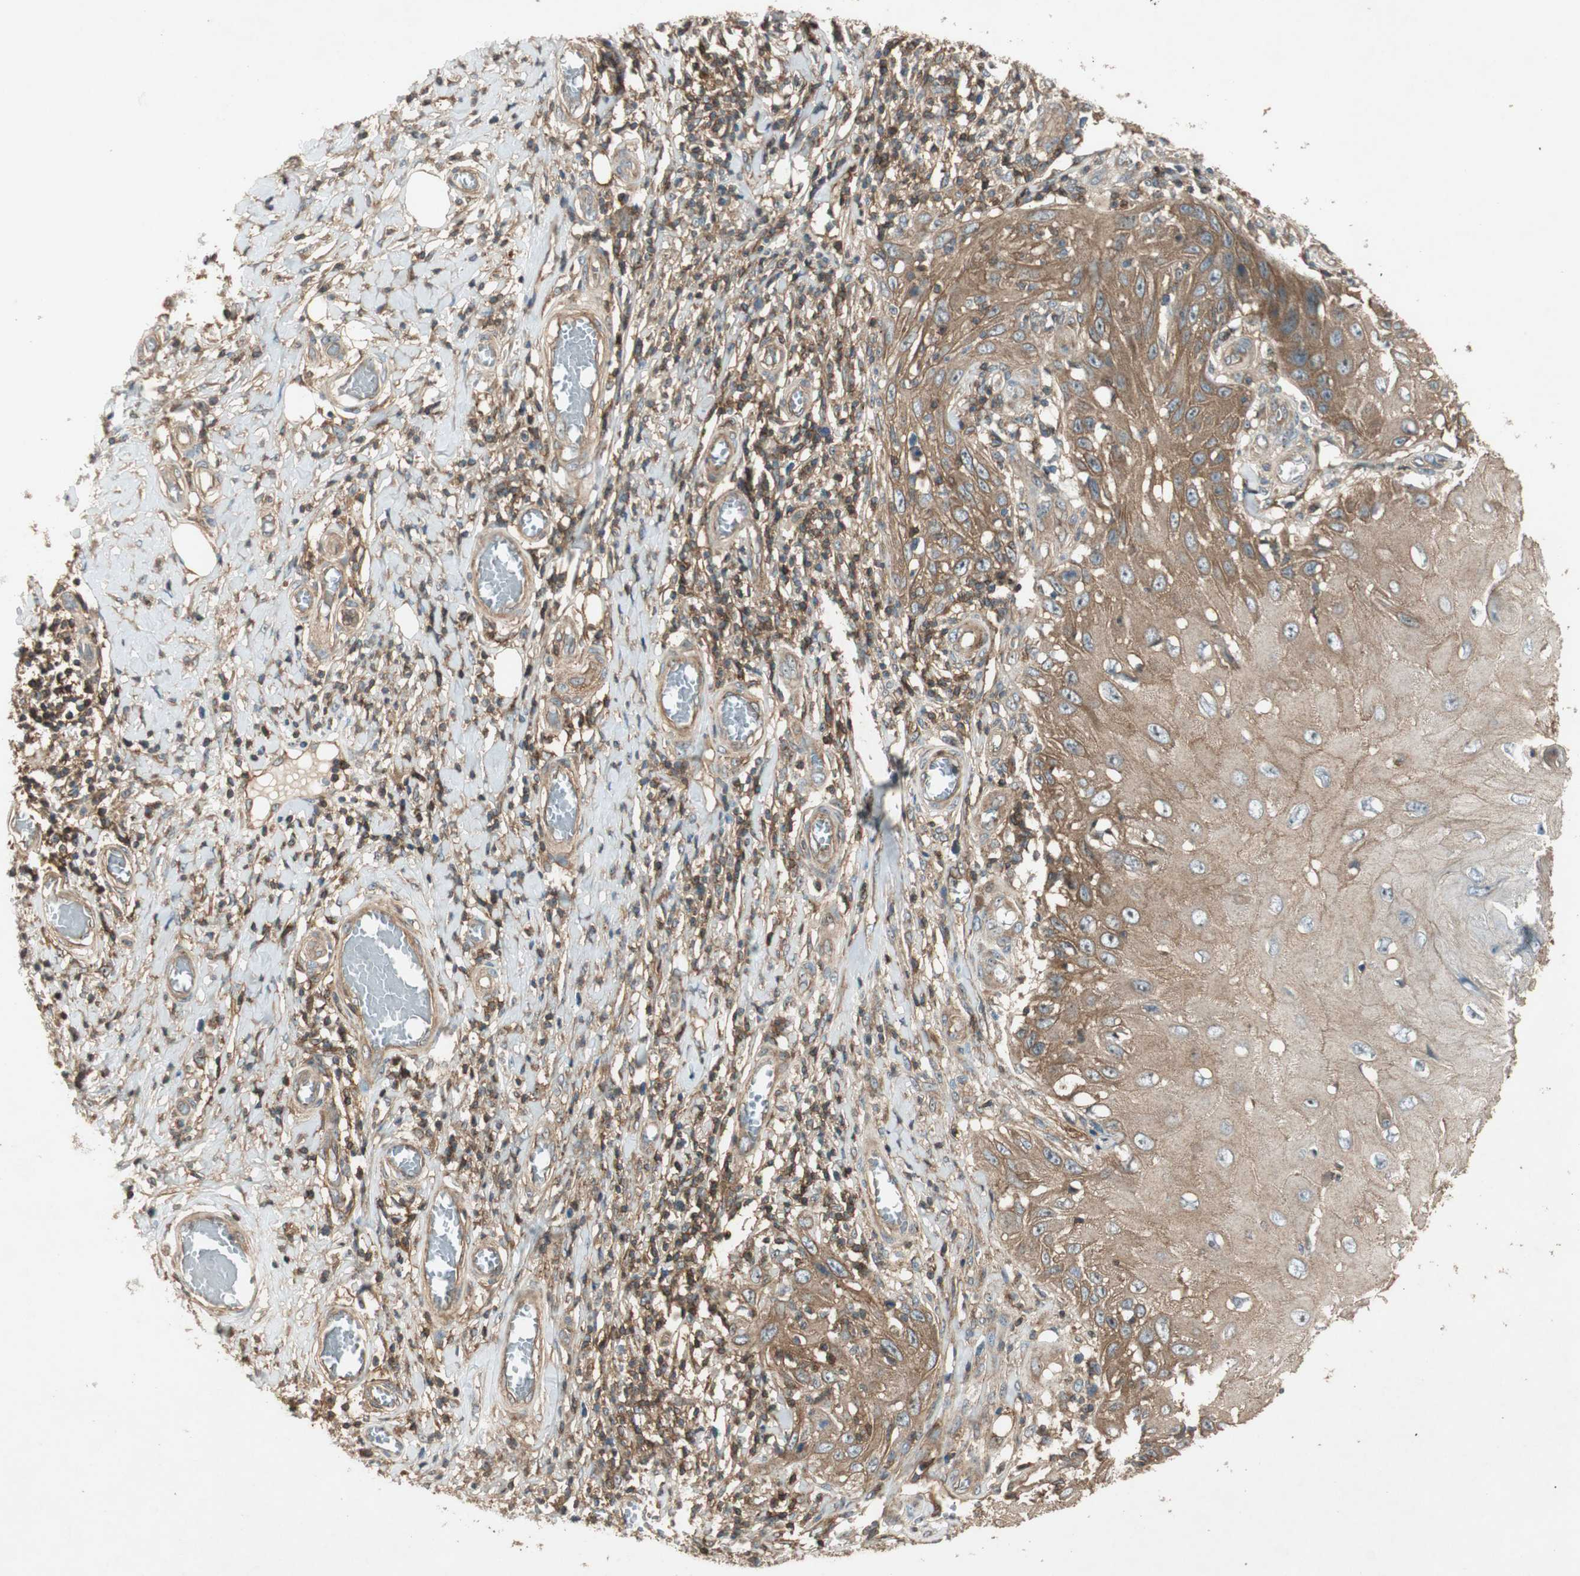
{"staining": {"intensity": "moderate", "quantity": ">75%", "location": "cytoplasmic/membranous"}, "tissue": "skin cancer", "cell_type": "Tumor cells", "image_type": "cancer", "snomed": [{"axis": "morphology", "description": "Squamous cell carcinoma, NOS"}, {"axis": "topography", "description": "Skin"}], "caption": "This photomicrograph shows IHC staining of human skin squamous cell carcinoma, with medium moderate cytoplasmic/membranous expression in approximately >75% of tumor cells.", "gene": "BTN3A3", "patient": {"sex": "female", "age": 73}}